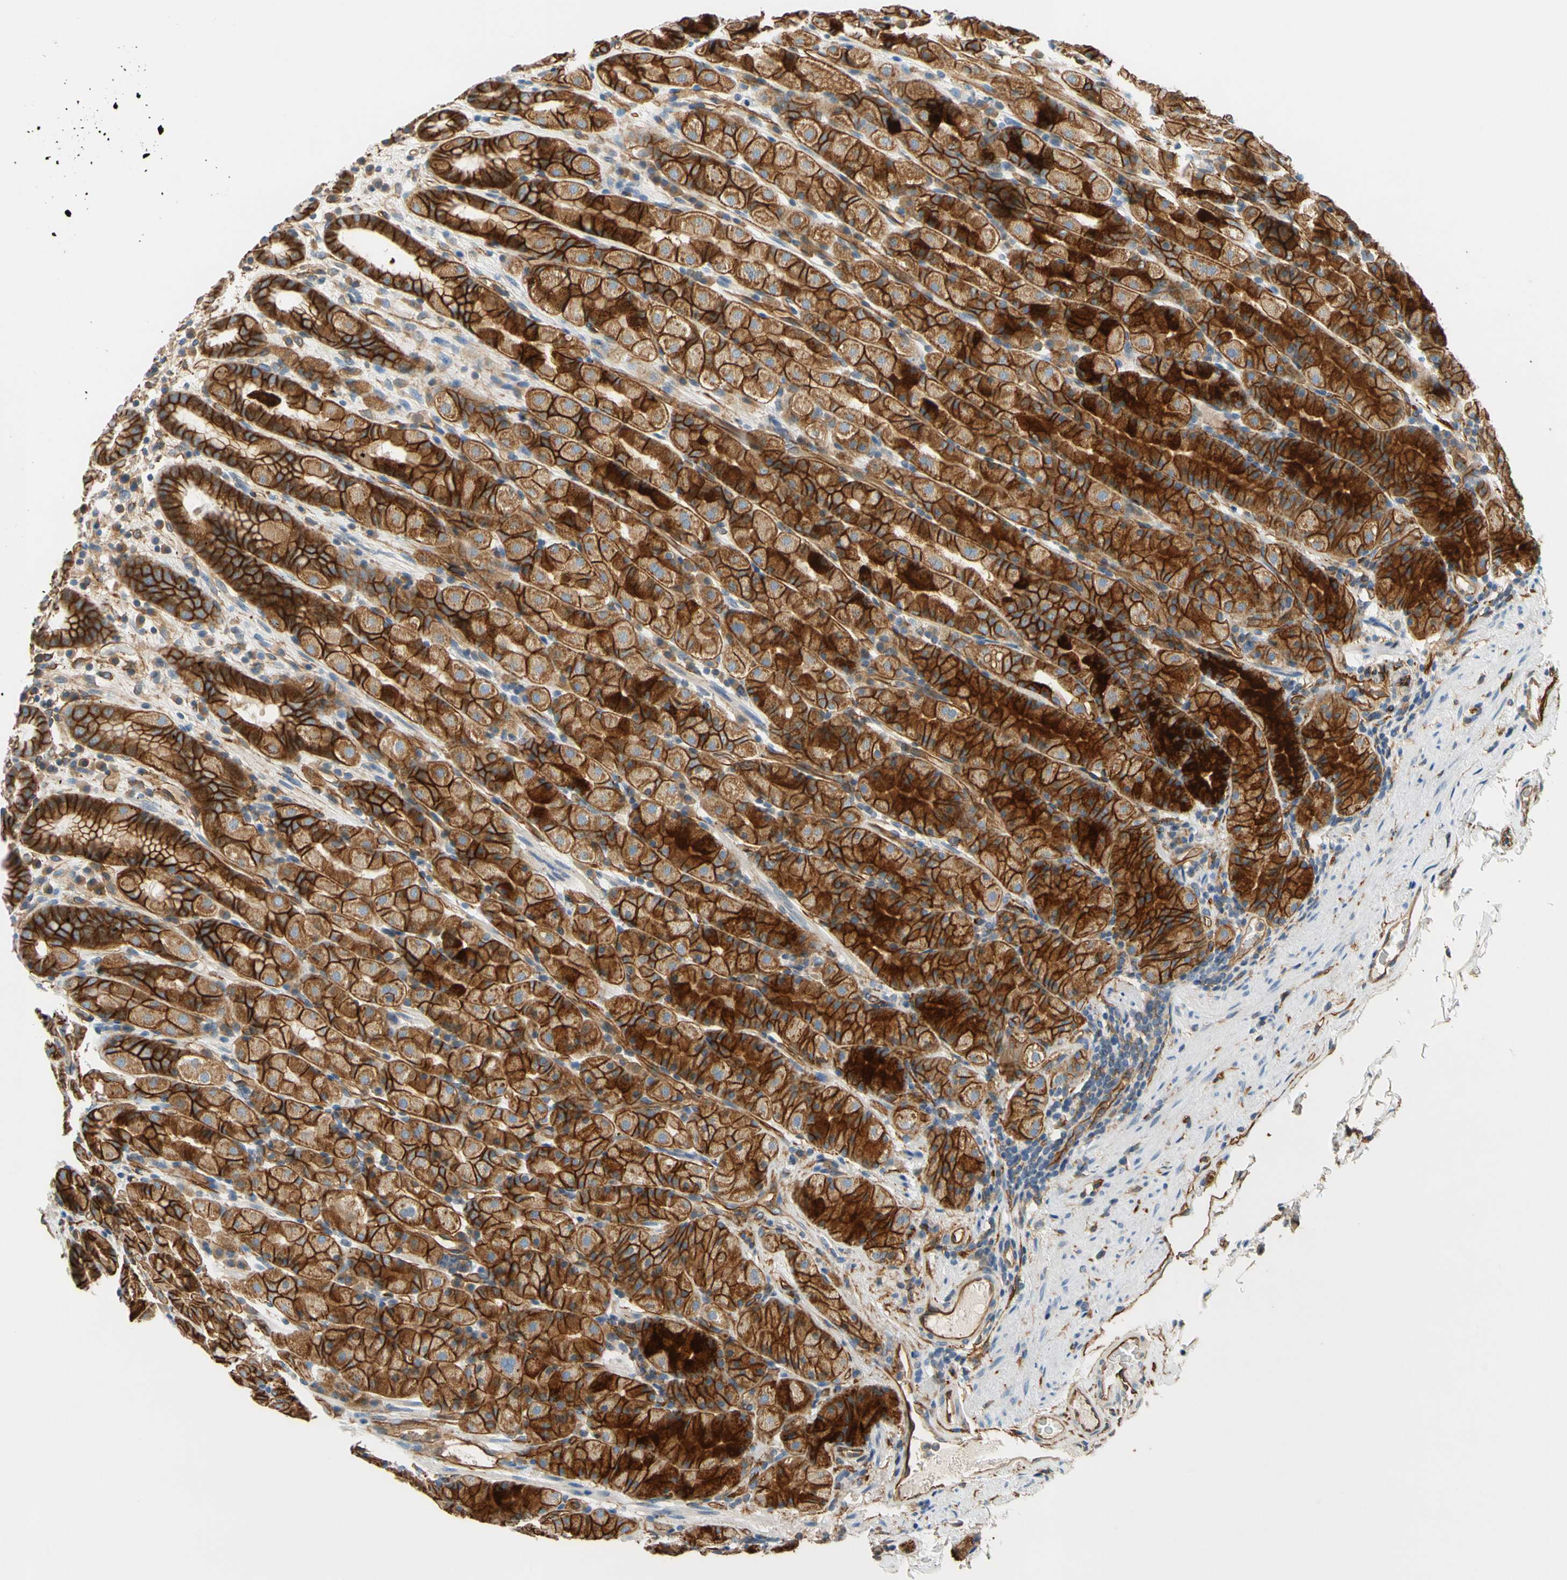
{"staining": {"intensity": "strong", "quantity": ">75%", "location": "cytoplasmic/membranous"}, "tissue": "stomach", "cell_type": "Glandular cells", "image_type": "normal", "snomed": [{"axis": "morphology", "description": "Normal tissue, NOS"}, {"axis": "topography", "description": "Stomach, upper"}], "caption": "Normal stomach exhibits strong cytoplasmic/membranous positivity in about >75% of glandular cells, visualized by immunohistochemistry.", "gene": "SPTAN1", "patient": {"sex": "male", "age": 68}}